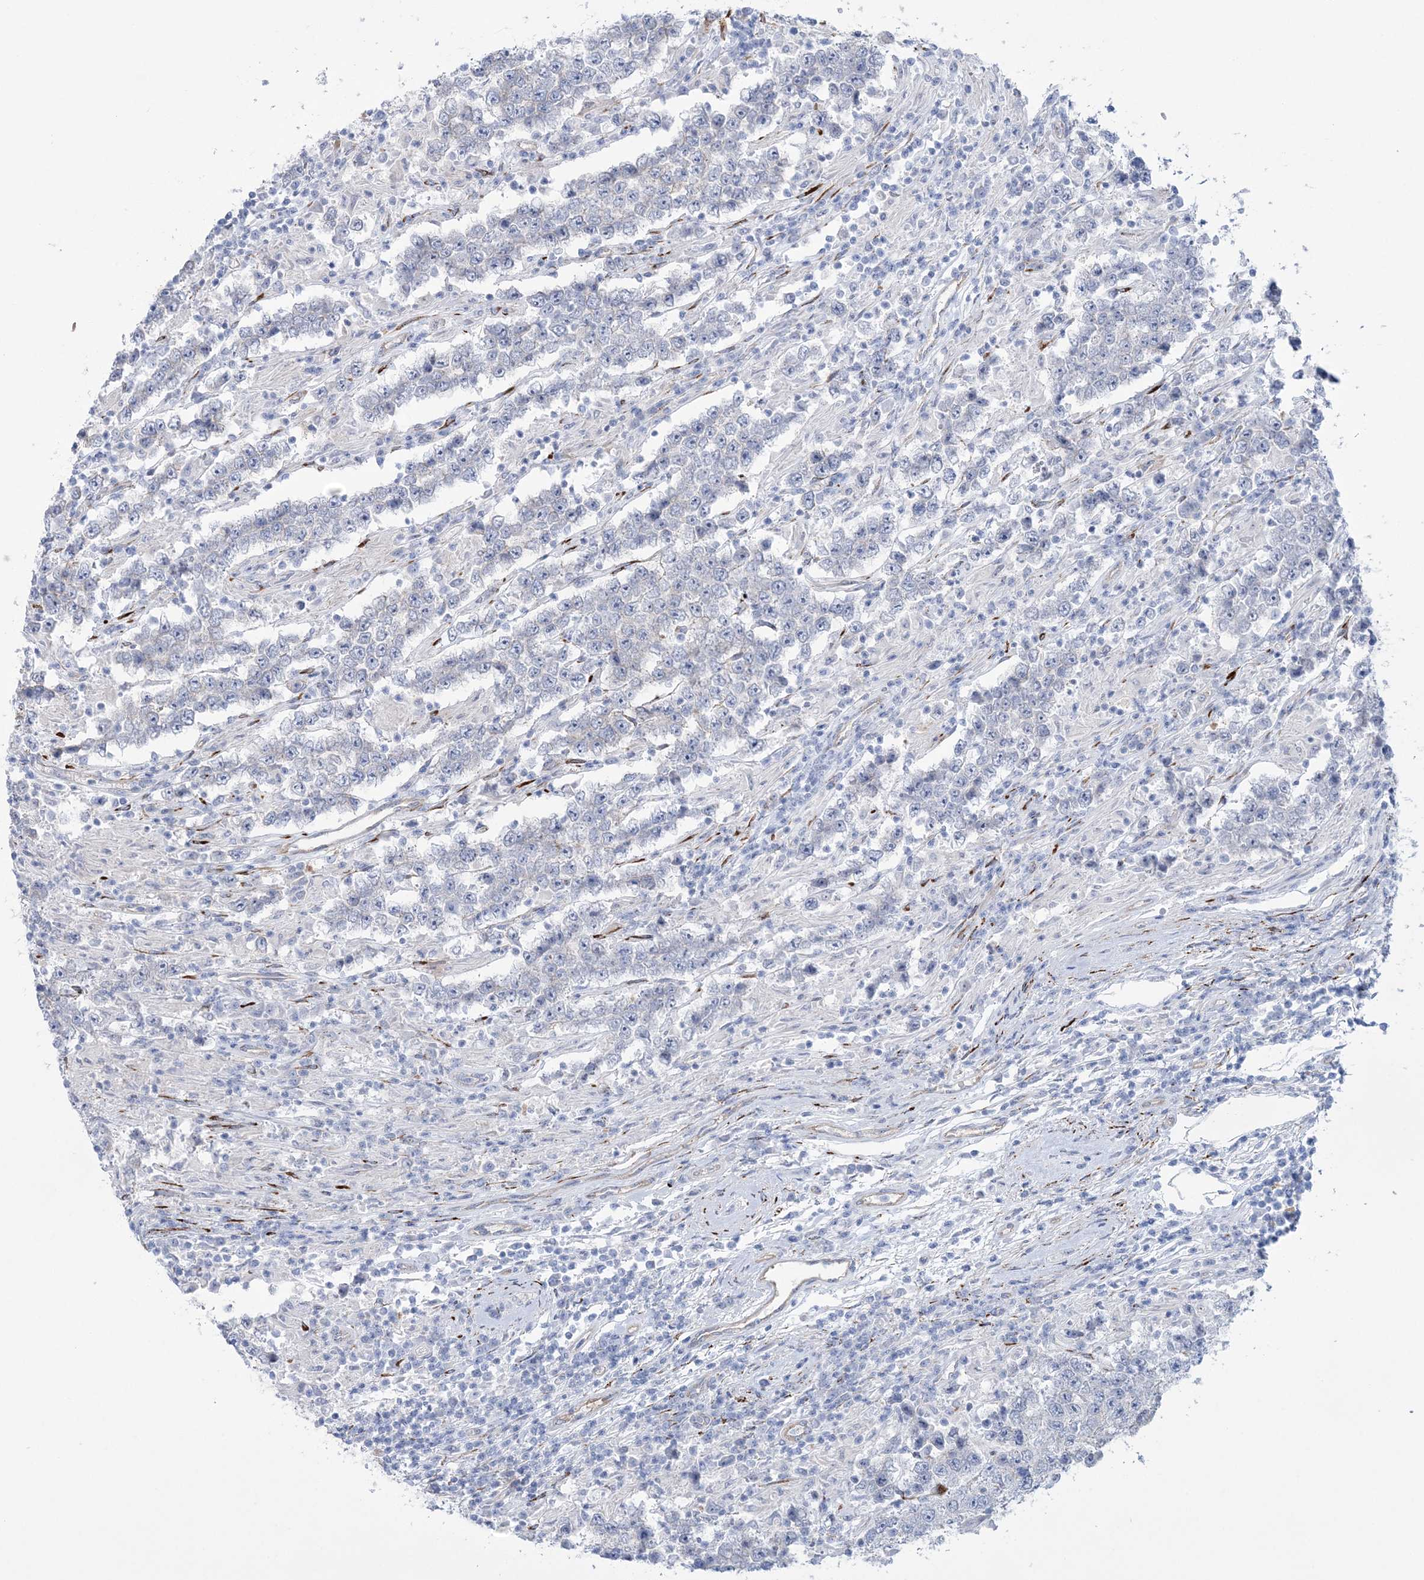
{"staining": {"intensity": "negative", "quantity": "none", "location": "none"}, "tissue": "testis cancer", "cell_type": "Tumor cells", "image_type": "cancer", "snomed": [{"axis": "morphology", "description": "Normal tissue, NOS"}, {"axis": "morphology", "description": "Urothelial carcinoma, High grade"}, {"axis": "morphology", "description": "Seminoma, NOS"}, {"axis": "morphology", "description": "Carcinoma, Embryonal, NOS"}, {"axis": "topography", "description": "Urinary bladder"}, {"axis": "topography", "description": "Testis"}], "caption": "An image of human high-grade urothelial carcinoma (testis) is negative for staining in tumor cells.", "gene": "RAB11FIP5", "patient": {"sex": "male", "age": 41}}